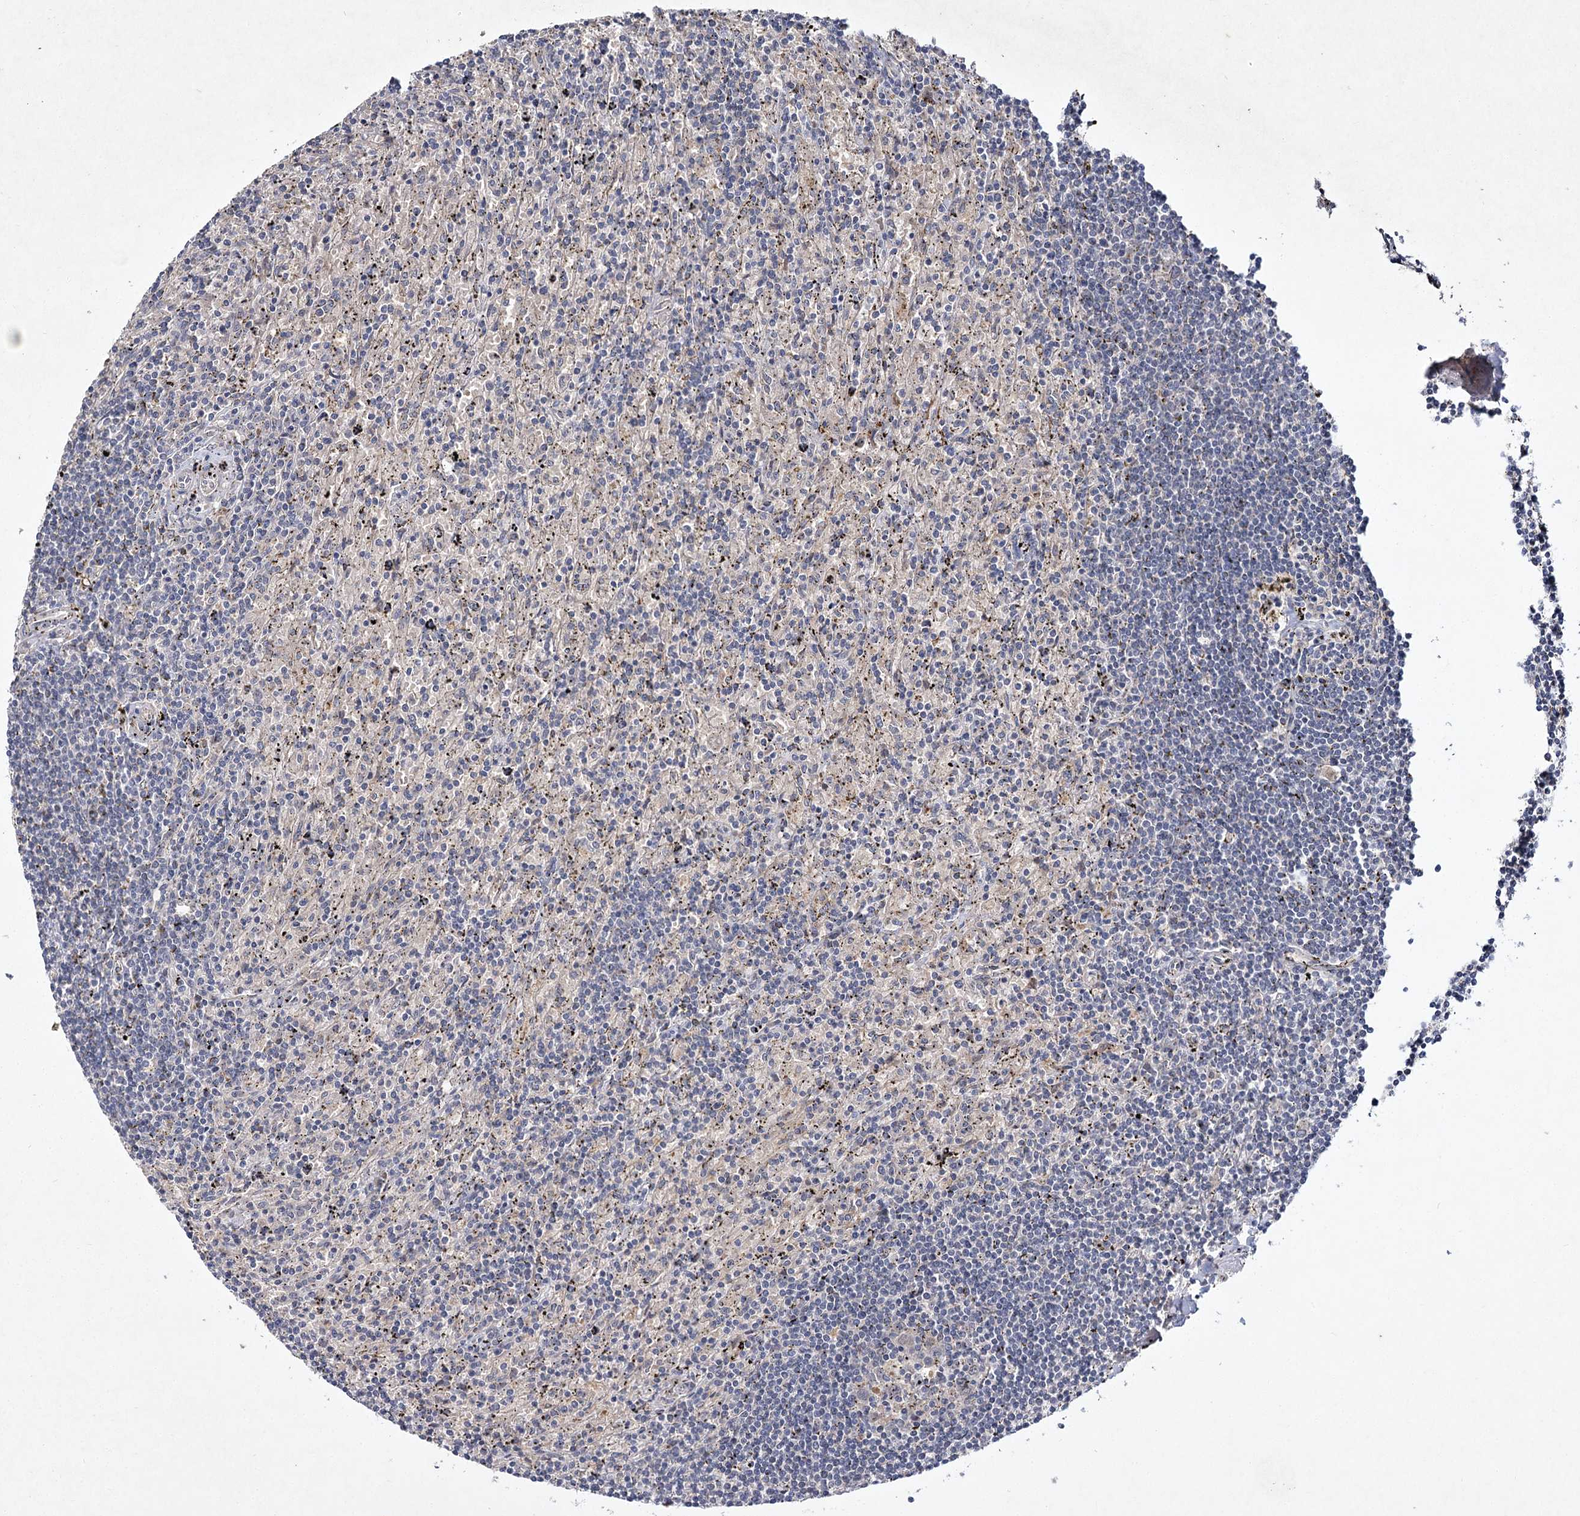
{"staining": {"intensity": "negative", "quantity": "none", "location": "none"}, "tissue": "lymphoma", "cell_type": "Tumor cells", "image_type": "cancer", "snomed": [{"axis": "morphology", "description": "Malignant lymphoma, non-Hodgkin's type, Low grade"}, {"axis": "topography", "description": "Spleen"}], "caption": "Photomicrograph shows no protein expression in tumor cells of lymphoma tissue.", "gene": "MFN1", "patient": {"sex": "male", "age": 76}}